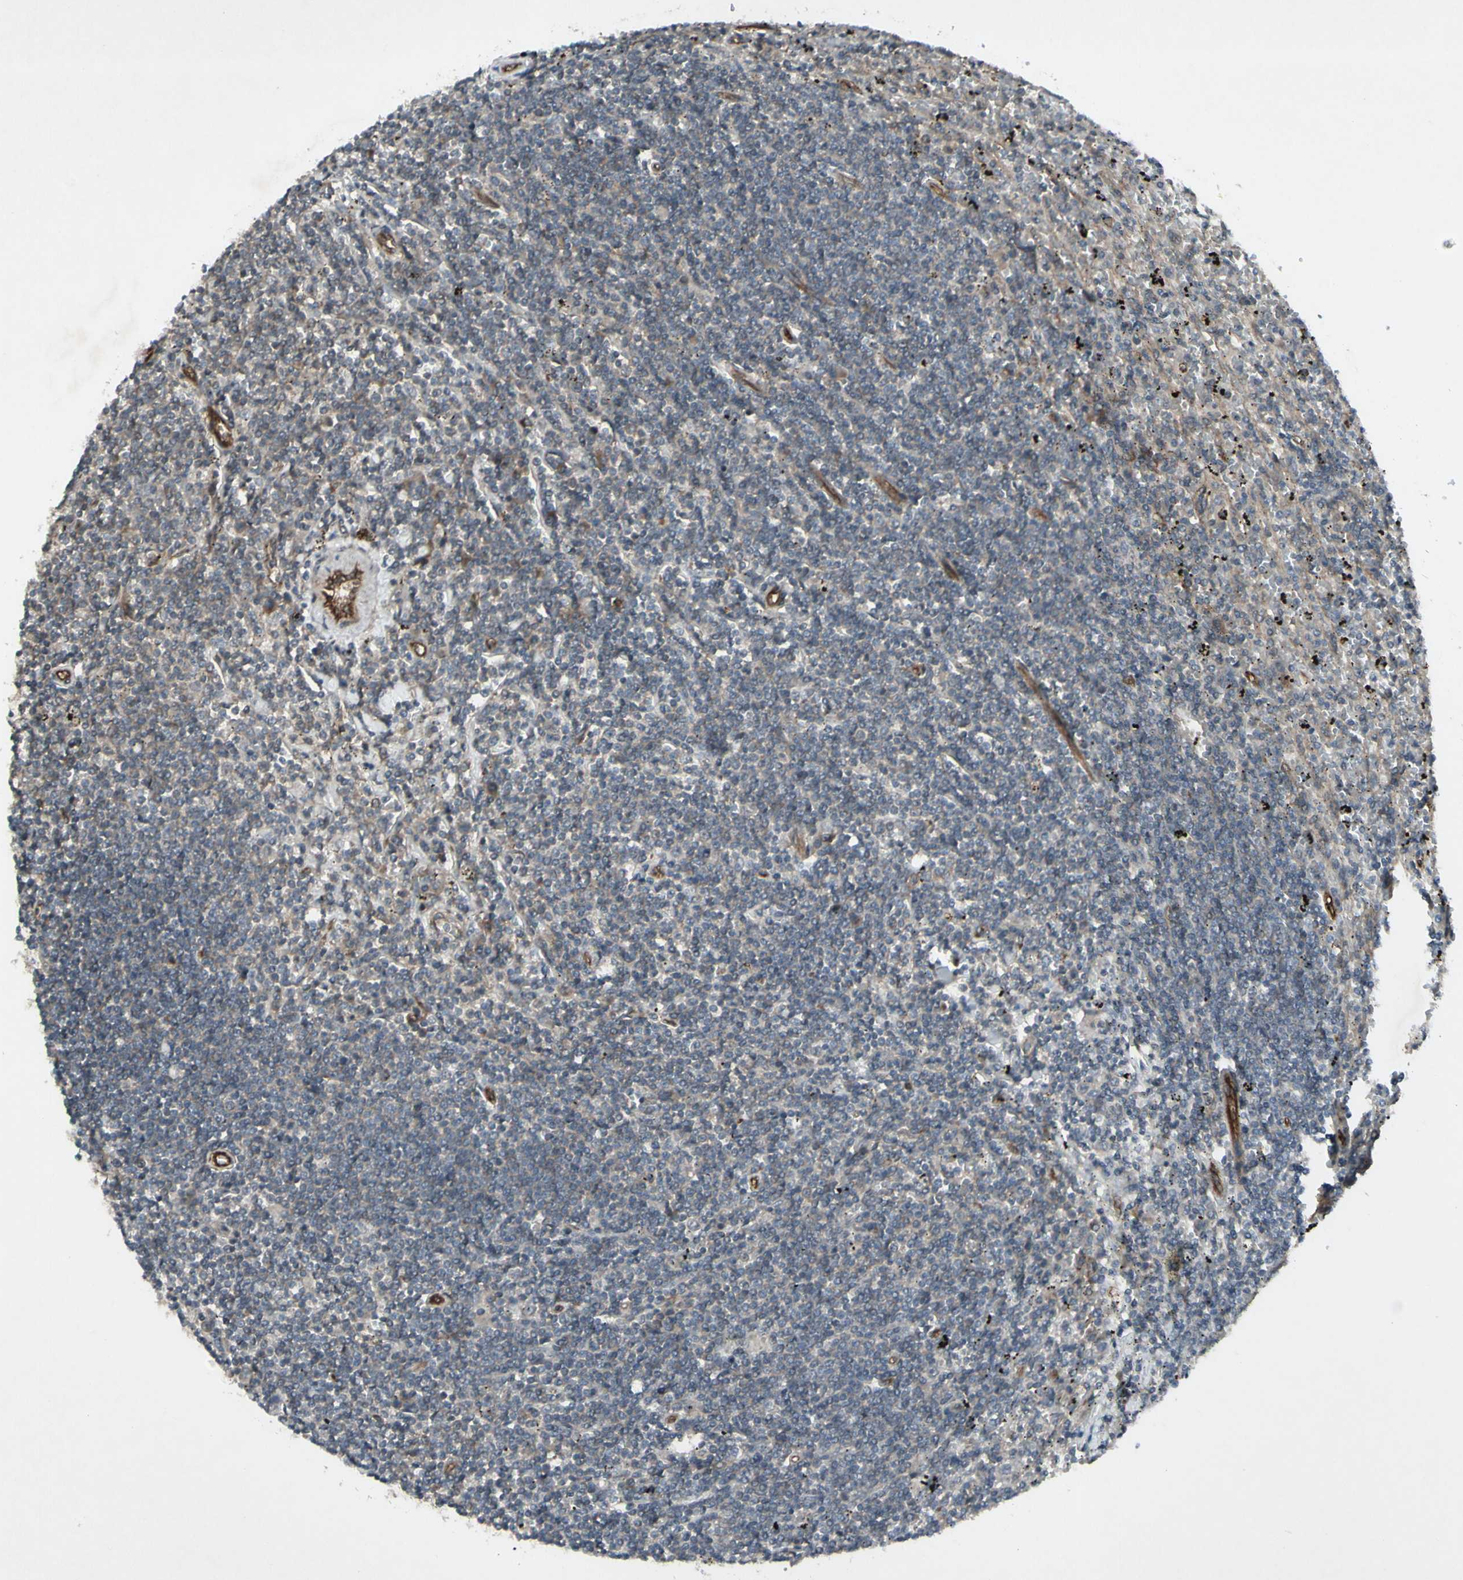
{"staining": {"intensity": "negative", "quantity": "none", "location": "none"}, "tissue": "lymphoma", "cell_type": "Tumor cells", "image_type": "cancer", "snomed": [{"axis": "morphology", "description": "Malignant lymphoma, non-Hodgkin's type, Low grade"}, {"axis": "topography", "description": "Spleen"}], "caption": "The image displays no significant staining in tumor cells of lymphoma.", "gene": "JAG1", "patient": {"sex": "male", "age": 76}}